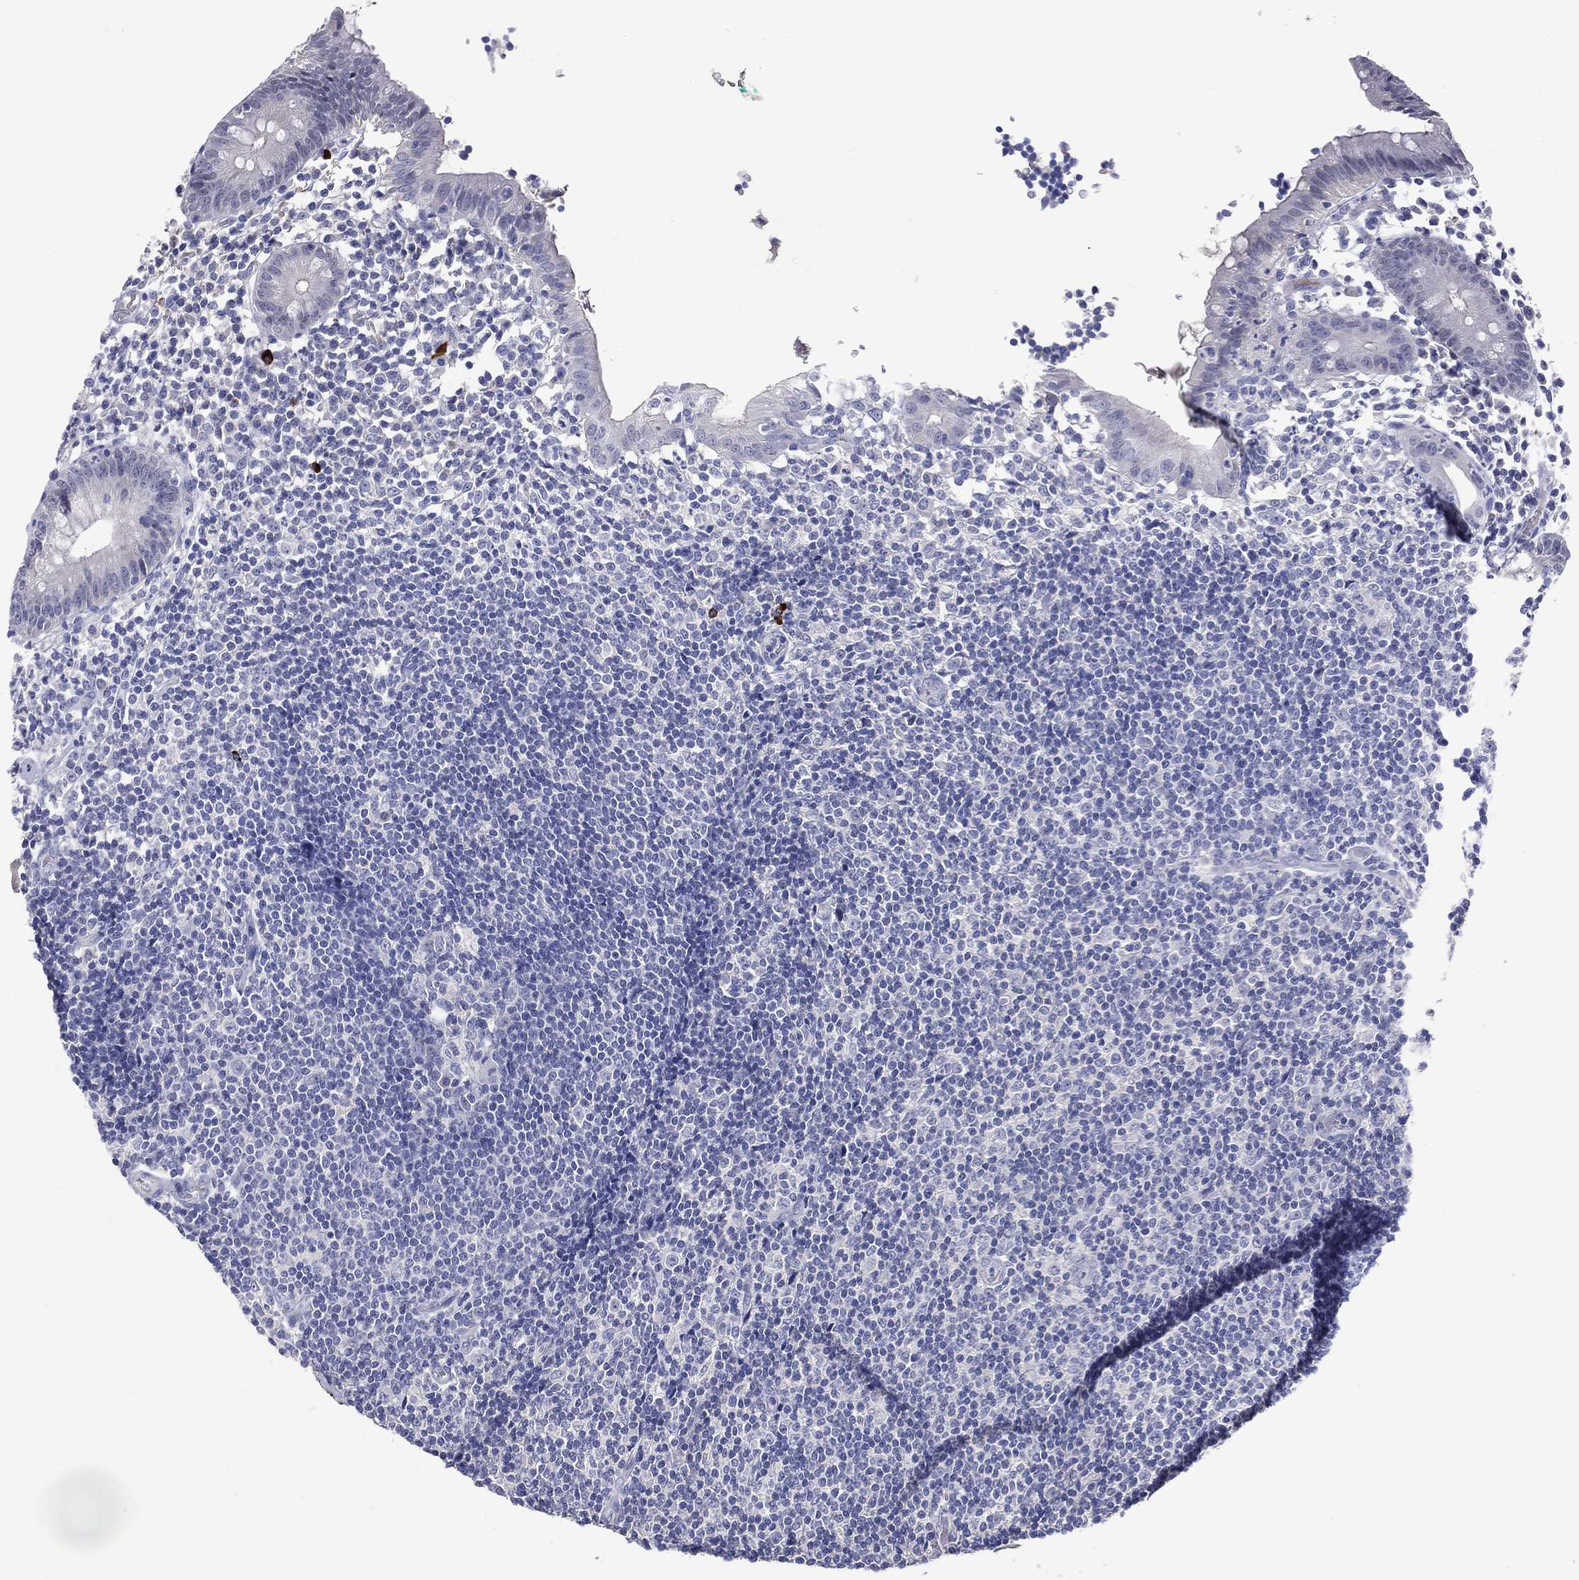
{"staining": {"intensity": "negative", "quantity": "none", "location": "none"}, "tissue": "appendix", "cell_type": "Glandular cells", "image_type": "normal", "snomed": [{"axis": "morphology", "description": "Normal tissue, NOS"}, {"axis": "topography", "description": "Appendix"}], "caption": "High power microscopy micrograph of an immunohistochemistry (IHC) image of benign appendix, revealing no significant expression in glandular cells.", "gene": "DNAH6", "patient": {"sex": "female", "age": 40}}